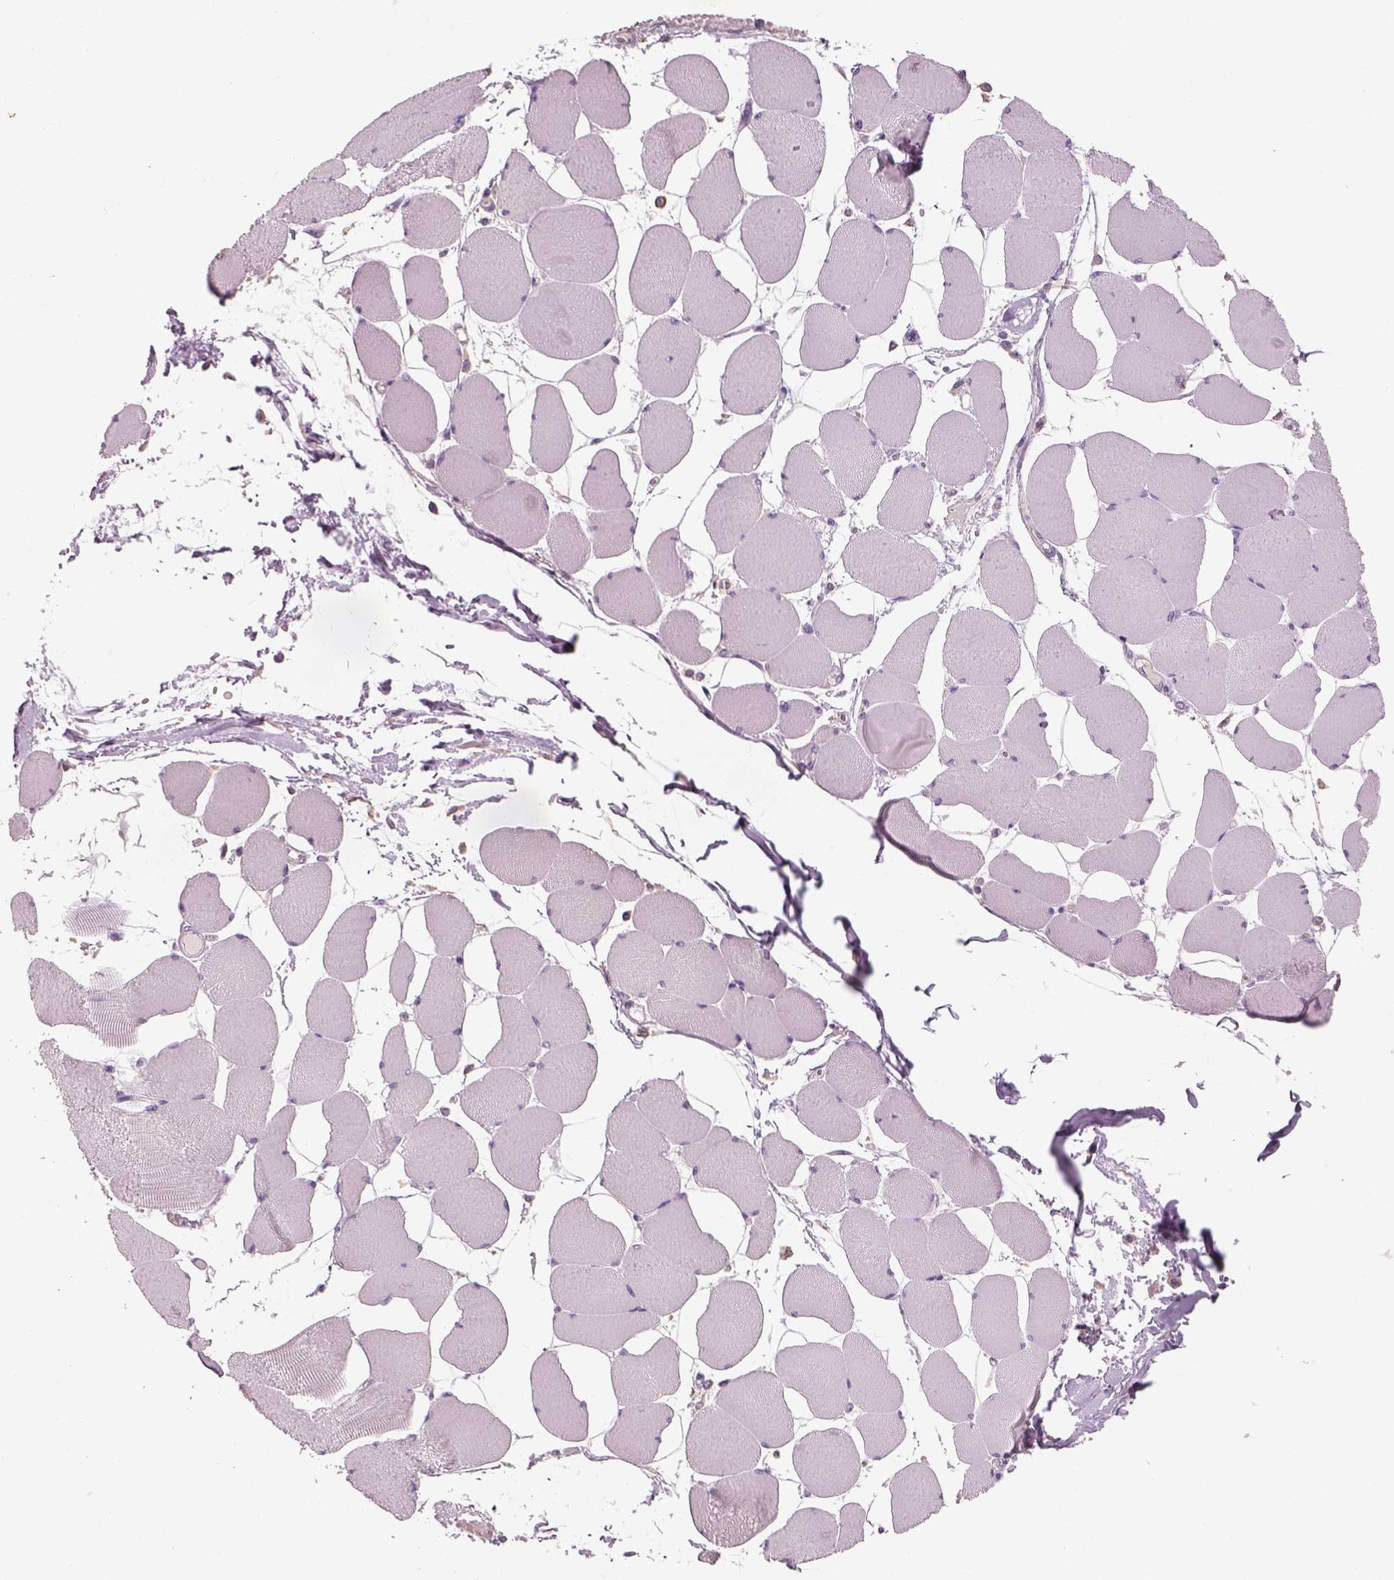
{"staining": {"intensity": "negative", "quantity": "none", "location": "none"}, "tissue": "skeletal muscle", "cell_type": "Myocytes", "image_type": "normal", "snomed": [{"axis": "morphology", "description": "Normal tissue, NOS"}, {"axis": "topography", "description": "Skeletal muscle"}], "caption": "Immunohistochemistry micrograph of benign skeletal muscle: skeletal muscle stained with DAB (3,3'-diaminobenzidine) displays no significant protein staining in myocytes. Brightfield microscopy of IHC stained with DAB (3,3'-diaminobenzidine) (brown) and hematoxylin (blue), captured at high magnification.", "gene": "OTUD6A", "patient": {"sex": "female", "age": 75}}